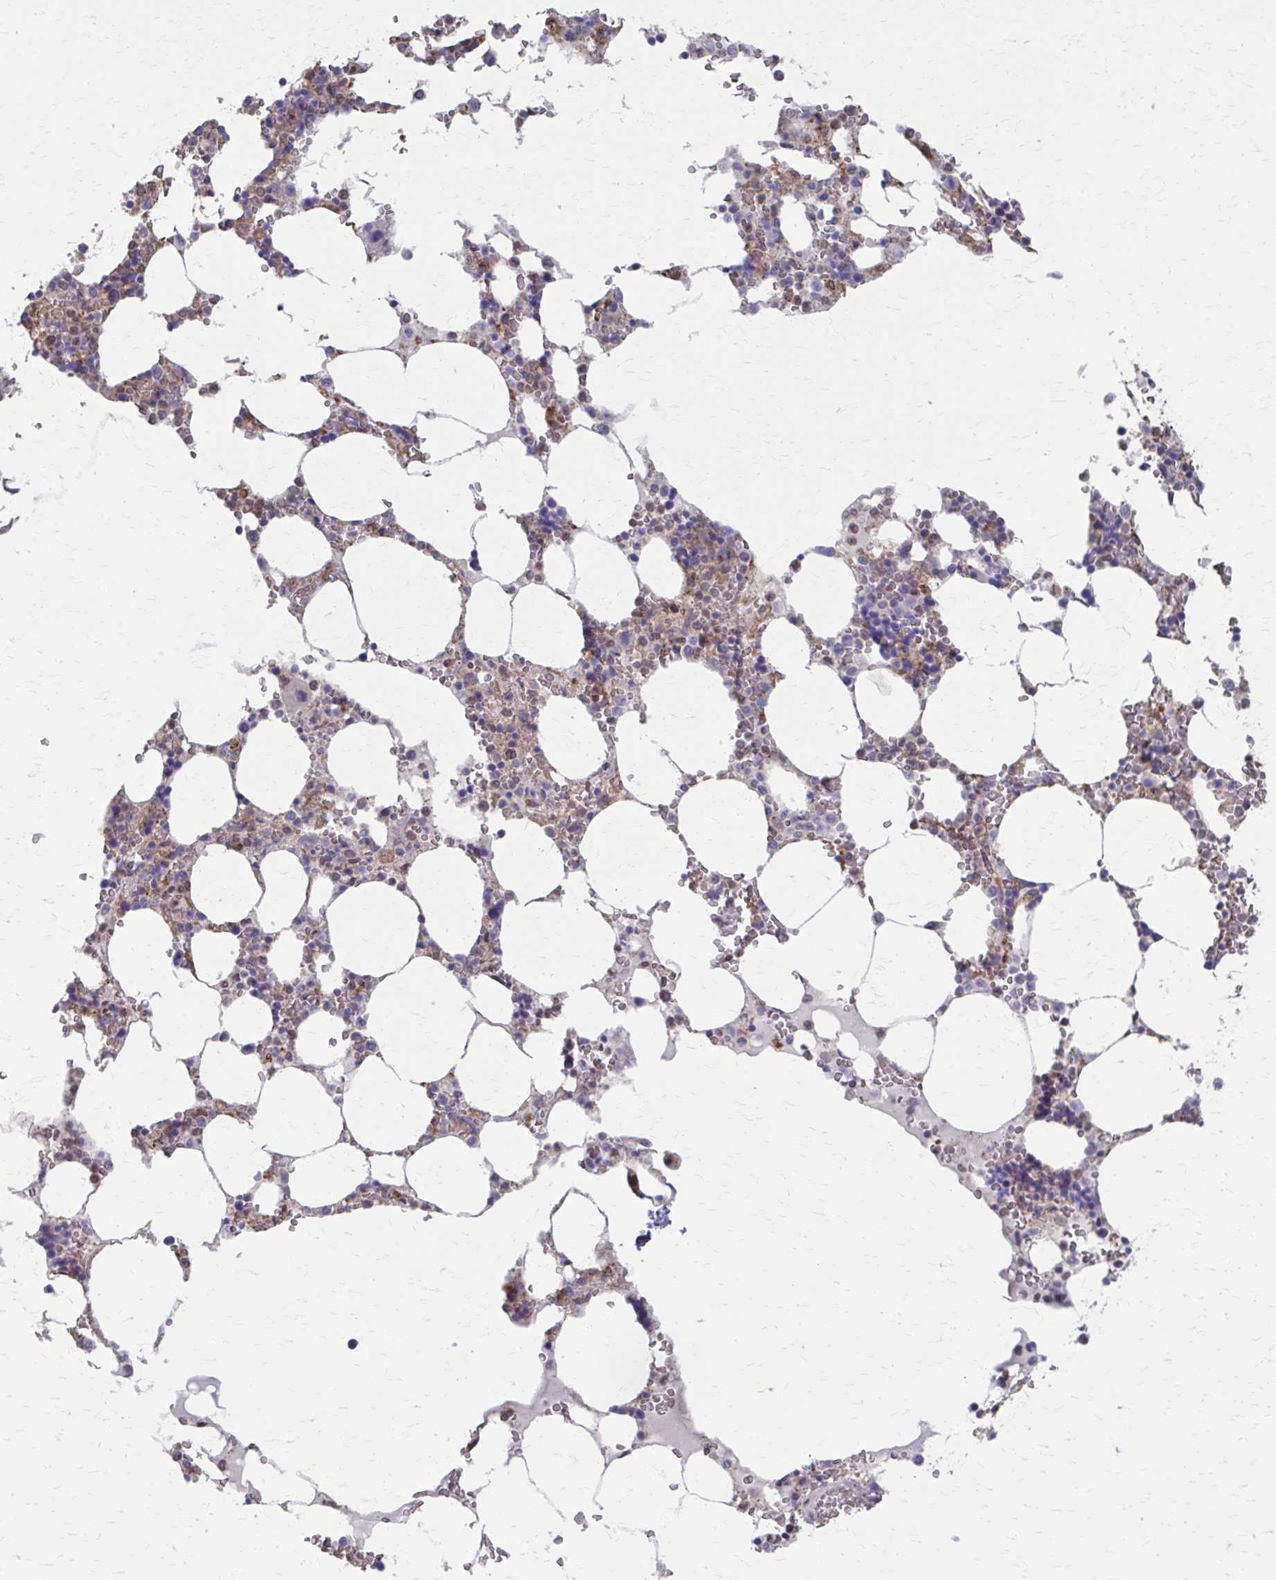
{"staining": {"intensity": "moderate", "quantity": "<25%", "location": "cytoplasmic/membranous"}, "tissue": "bone marrow", "cell_type": "Hematopoietic cells", "image_type": "normal", "snomed": [{"axis": "morphology", "description": "Normal tissue, NOS"}, {"axis": "topography", "description": "Bone marrow"}], "caption": "About <25% of hematopoietic cells in normal bone marrow reveal moderate cytoplasmic/membranous protein expression as visualized by brown immunohistochemical staining.", "gene": "MMP14", "patient": {"sex": "male", "age": 64}}